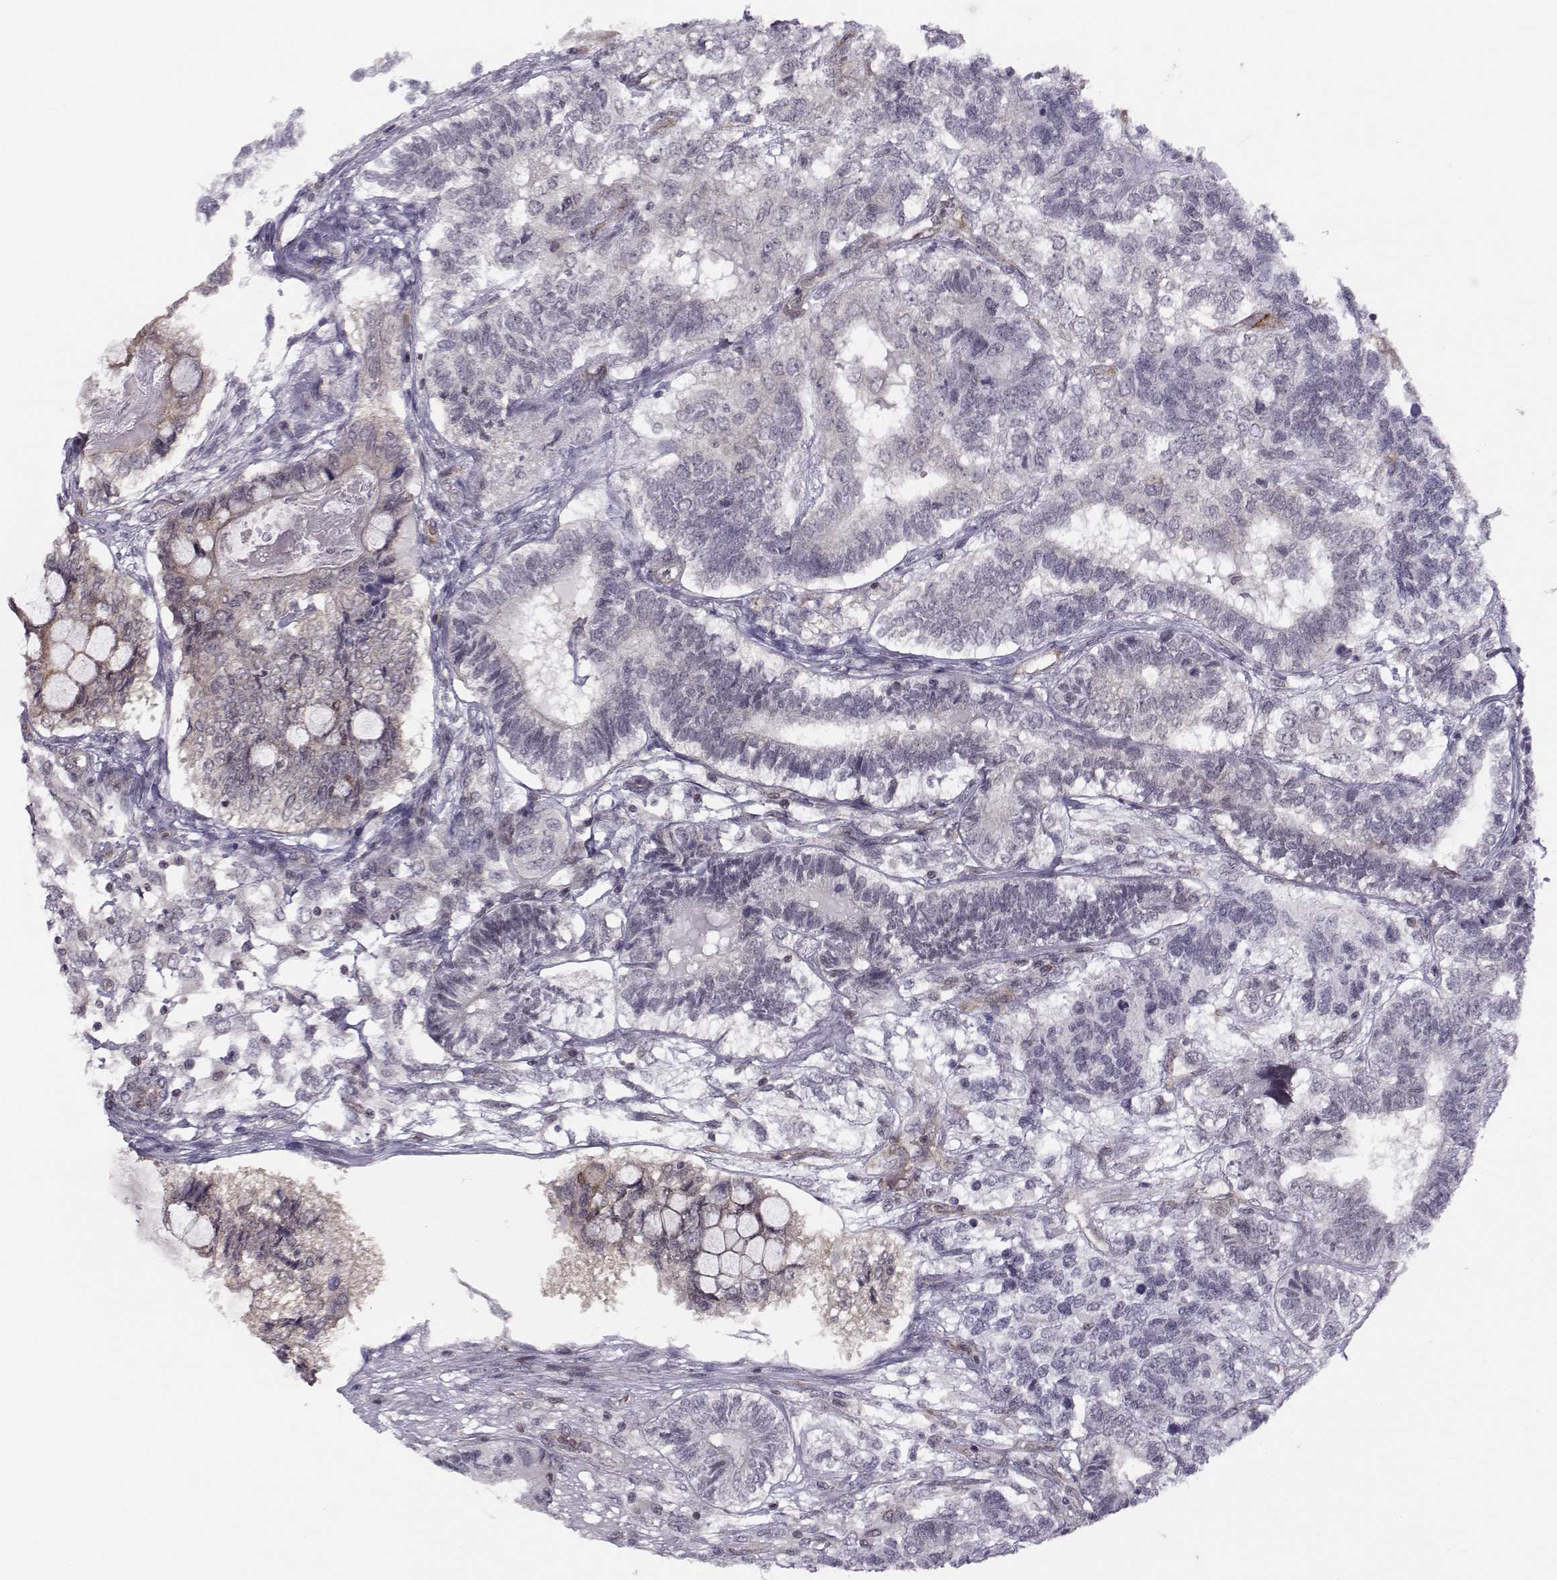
{"staining": {"intensity": "negative", "quantity": "none", "location": "none"}, "tissue": "testis cancer", "cell_type": "Tumor cells", "image_type": "cancer", "snomed": [{"axis": "morphology", "description": "Seminoma, NOS"}, {"axis": "morphology", "description": "Carcinoma, Embryonal, NOS"}, {"axis": "topography", "description": "Testis"}], "caption": "Protein analysis of testis cancer (embryonal carcinoma) reveals no significant positivity in tumor cells.", "gene": "KIF13B", "patient": {"sex": "male", "age": 41}}